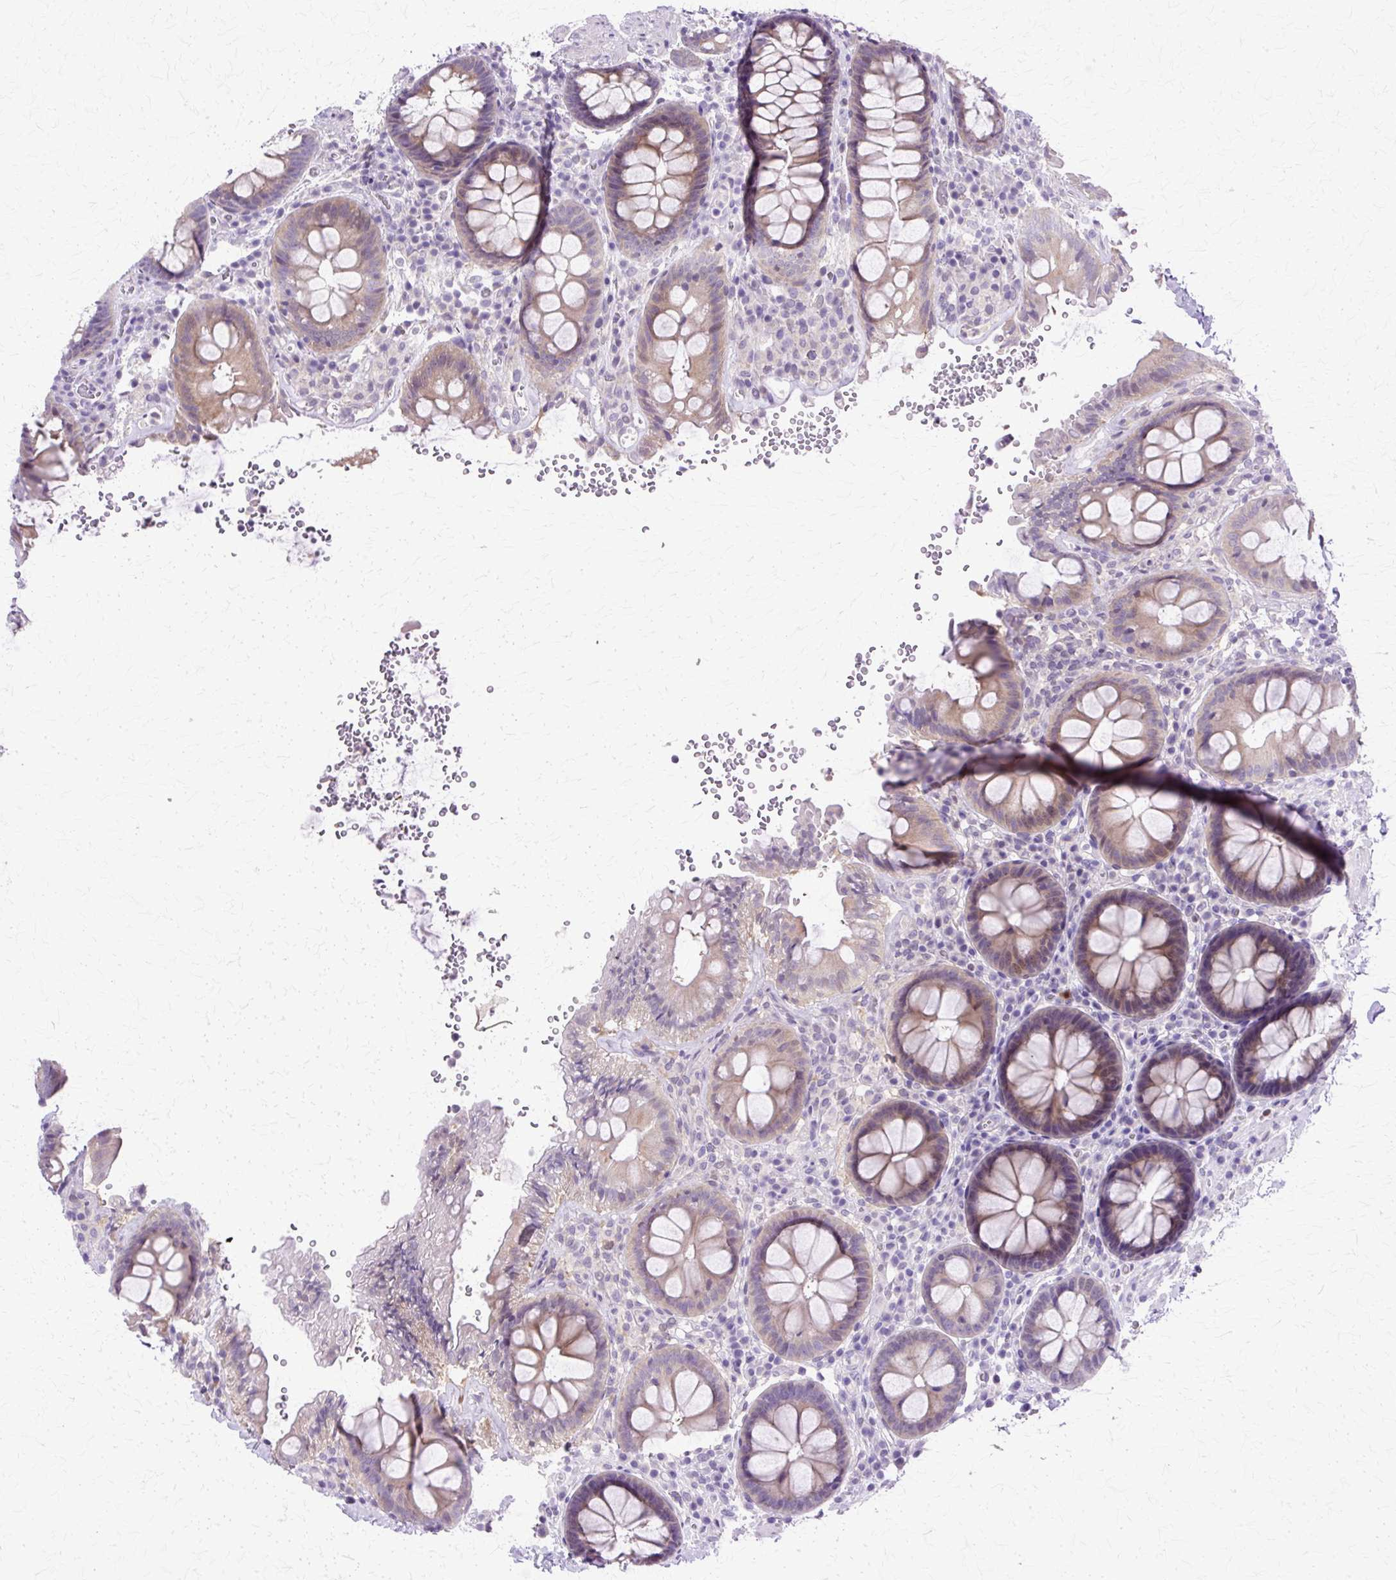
{"staining": {"intensity": "negative", "quantity": "none", "location": "none"}, "tissue": "colon", "cell_type": "Endothelial cells", "image_type": "normal", "snomed": [{"axis": "morphology", "description": "Normal tissue, NOS"}, {"axis": "topography", "description": "Colon"}], "caption": "This photomicrograph is of benign colon stained with immunohistochemistry (IHC) to label a protein in brown with the nuclei are counter-stained blue. There is no staining in endothelial cells. (DAB (3,3'-diaminobenzidine) immunohistochemistry visualized using brightfield microscopy, high magnification).", "gene": "HSPA1A", "patient": {"sex": "male", "age": 84}}